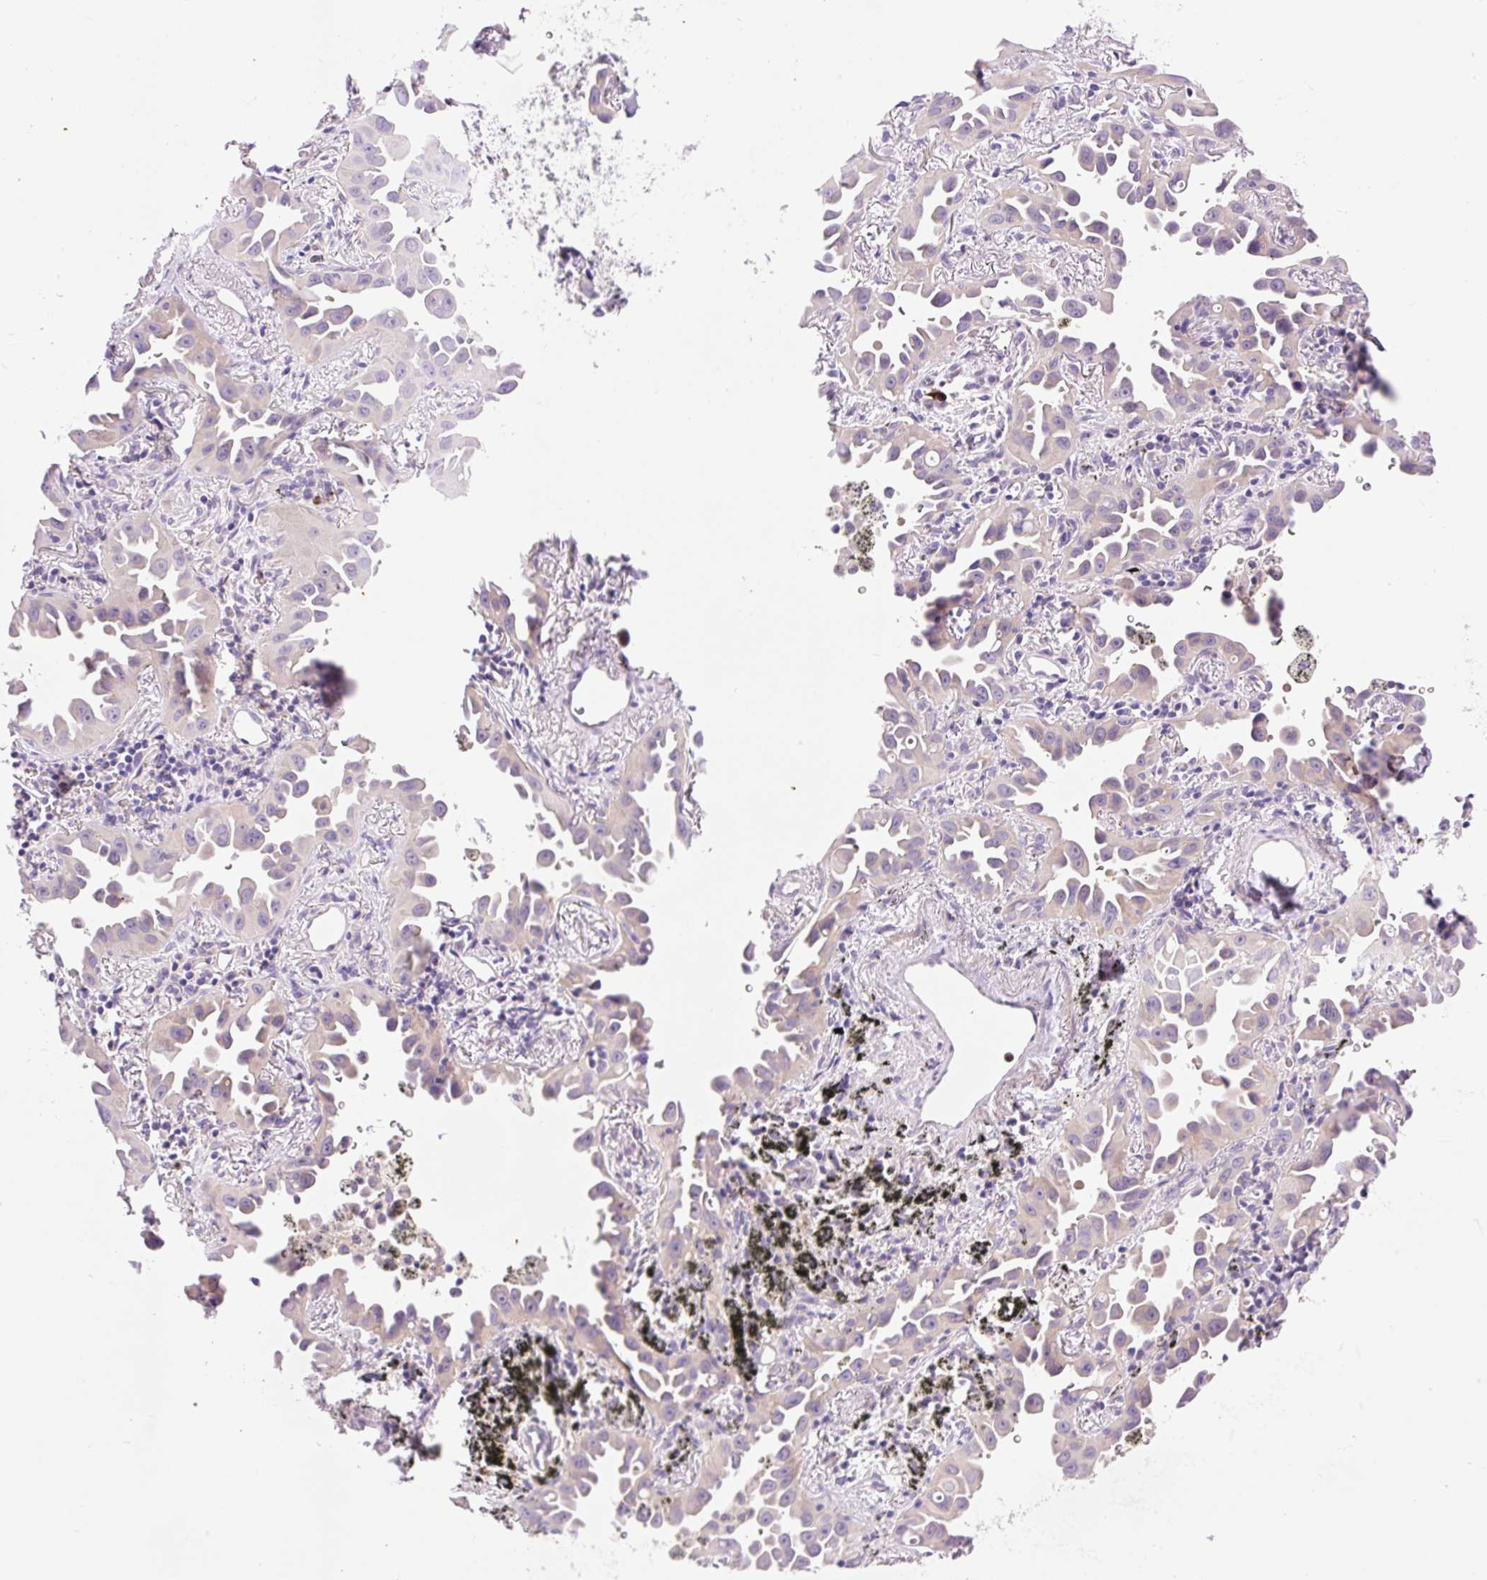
{"staining": {"intensity": "negative", "quantity": "none", "location": "none"}, "tissue": "lung cancer", "cell_type": "Tumor cells", "image_type": "cancer", "snomed": [{"axis": "morphology", "description": "Adenocarcinoma, NOS"}, {"axis": "topography", "description": "Lung"}], "caption": "Immunohistochemical staining of human lung cancer (adenocarcinoma) shows no significant positivity in tumor cells.", "gene": "LHFPL5", "patient": {"sex": "male", "age": 68}}